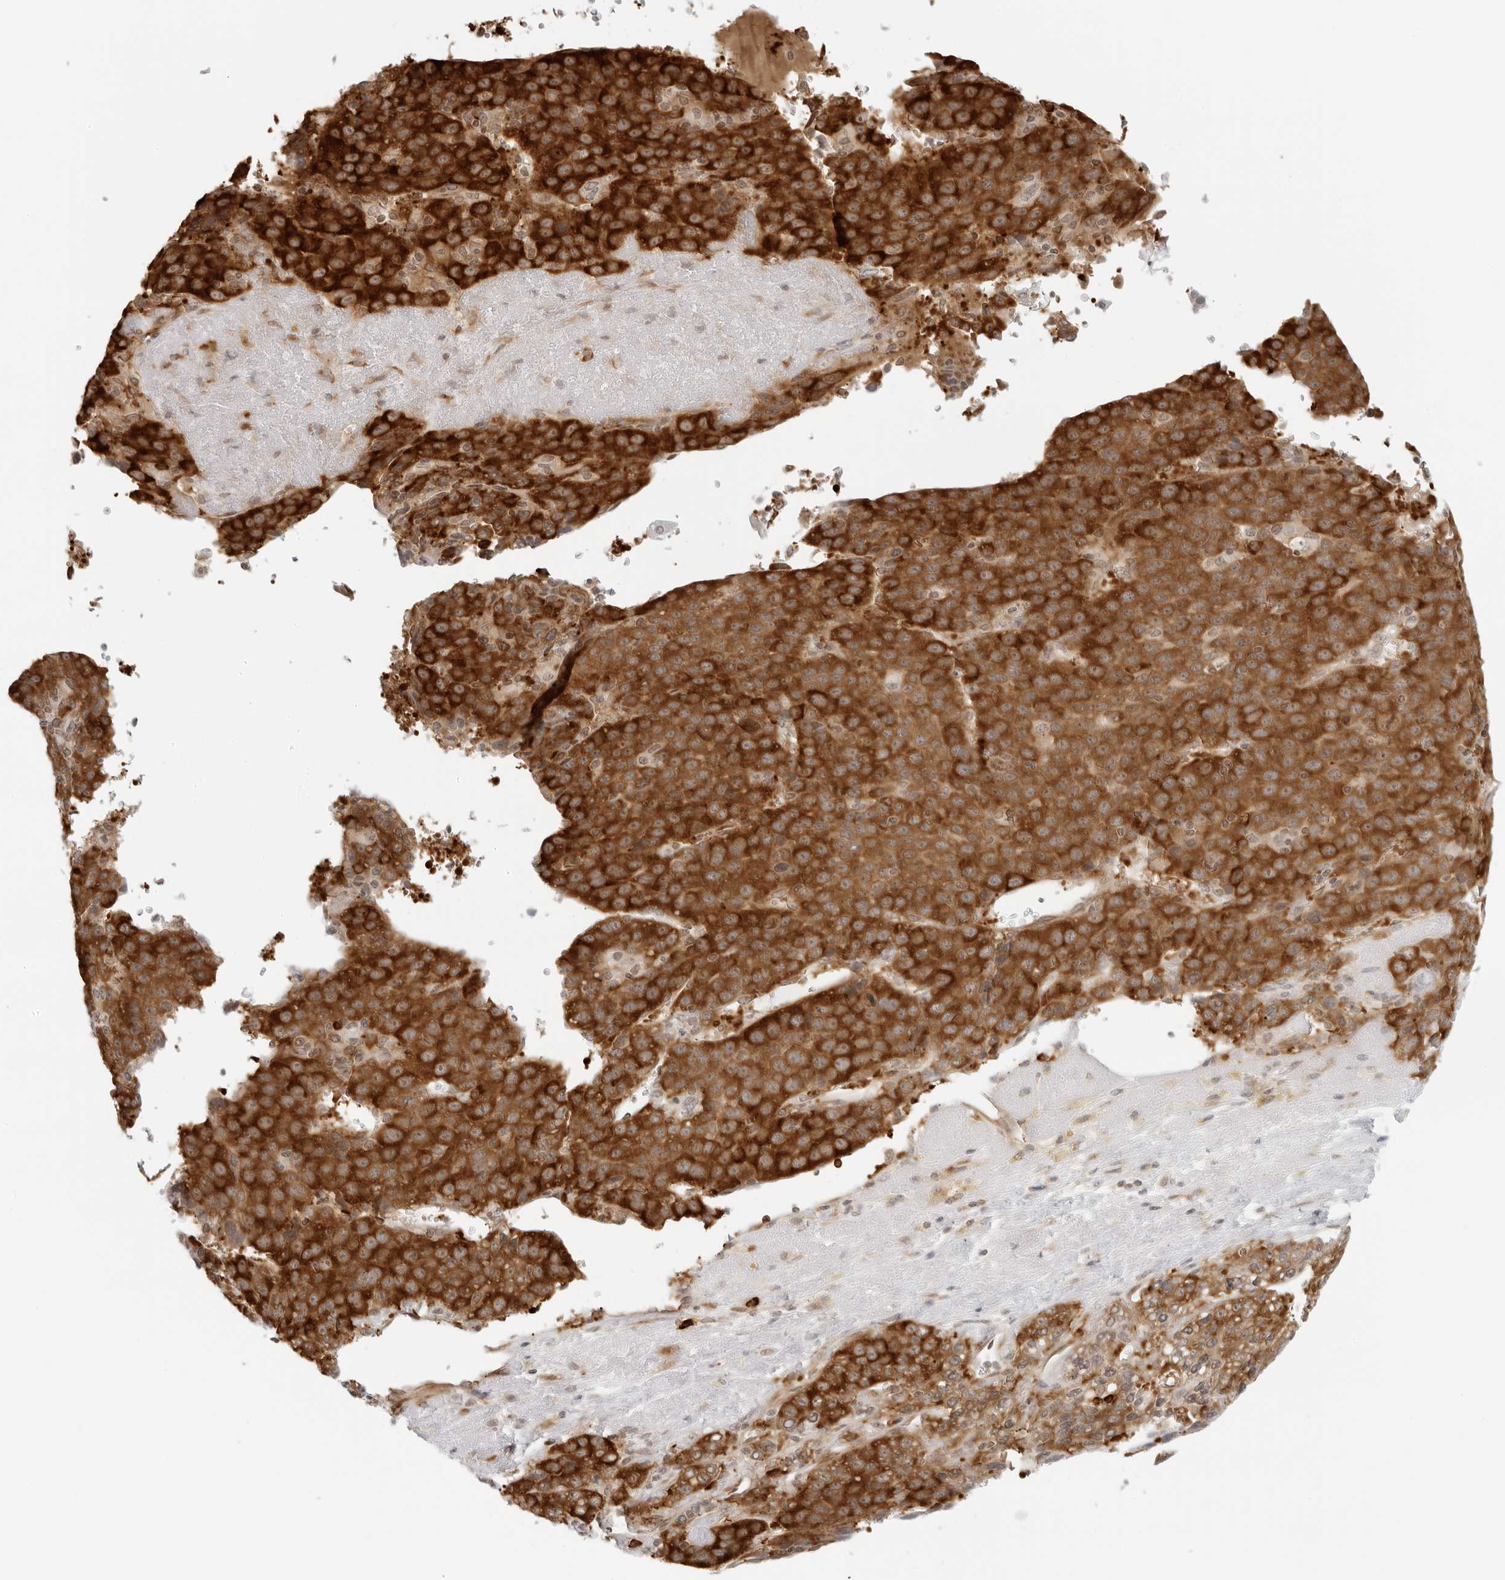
{"staining": {"intensity": "strong", "quantity": ">75%", "location": "cytoplasmic/membranous"}, "tissue": "liver cancer", "cell_type": "Tumor cells", "image_type": "cancer", "snomed": [{"axis": "morphology", "description": "Carcinoma, Hepatocellular, NOS"}, {"axis": "topography", "description": "Liver"}], "caption": "Tumor cells reveal strong cytoplasmic/membranous positivity in approximately >75% of cells in hepatocellular carcinoma (liver).", "gene": "EIF4G1", "patient": {"sex": "female", "age": 53}}